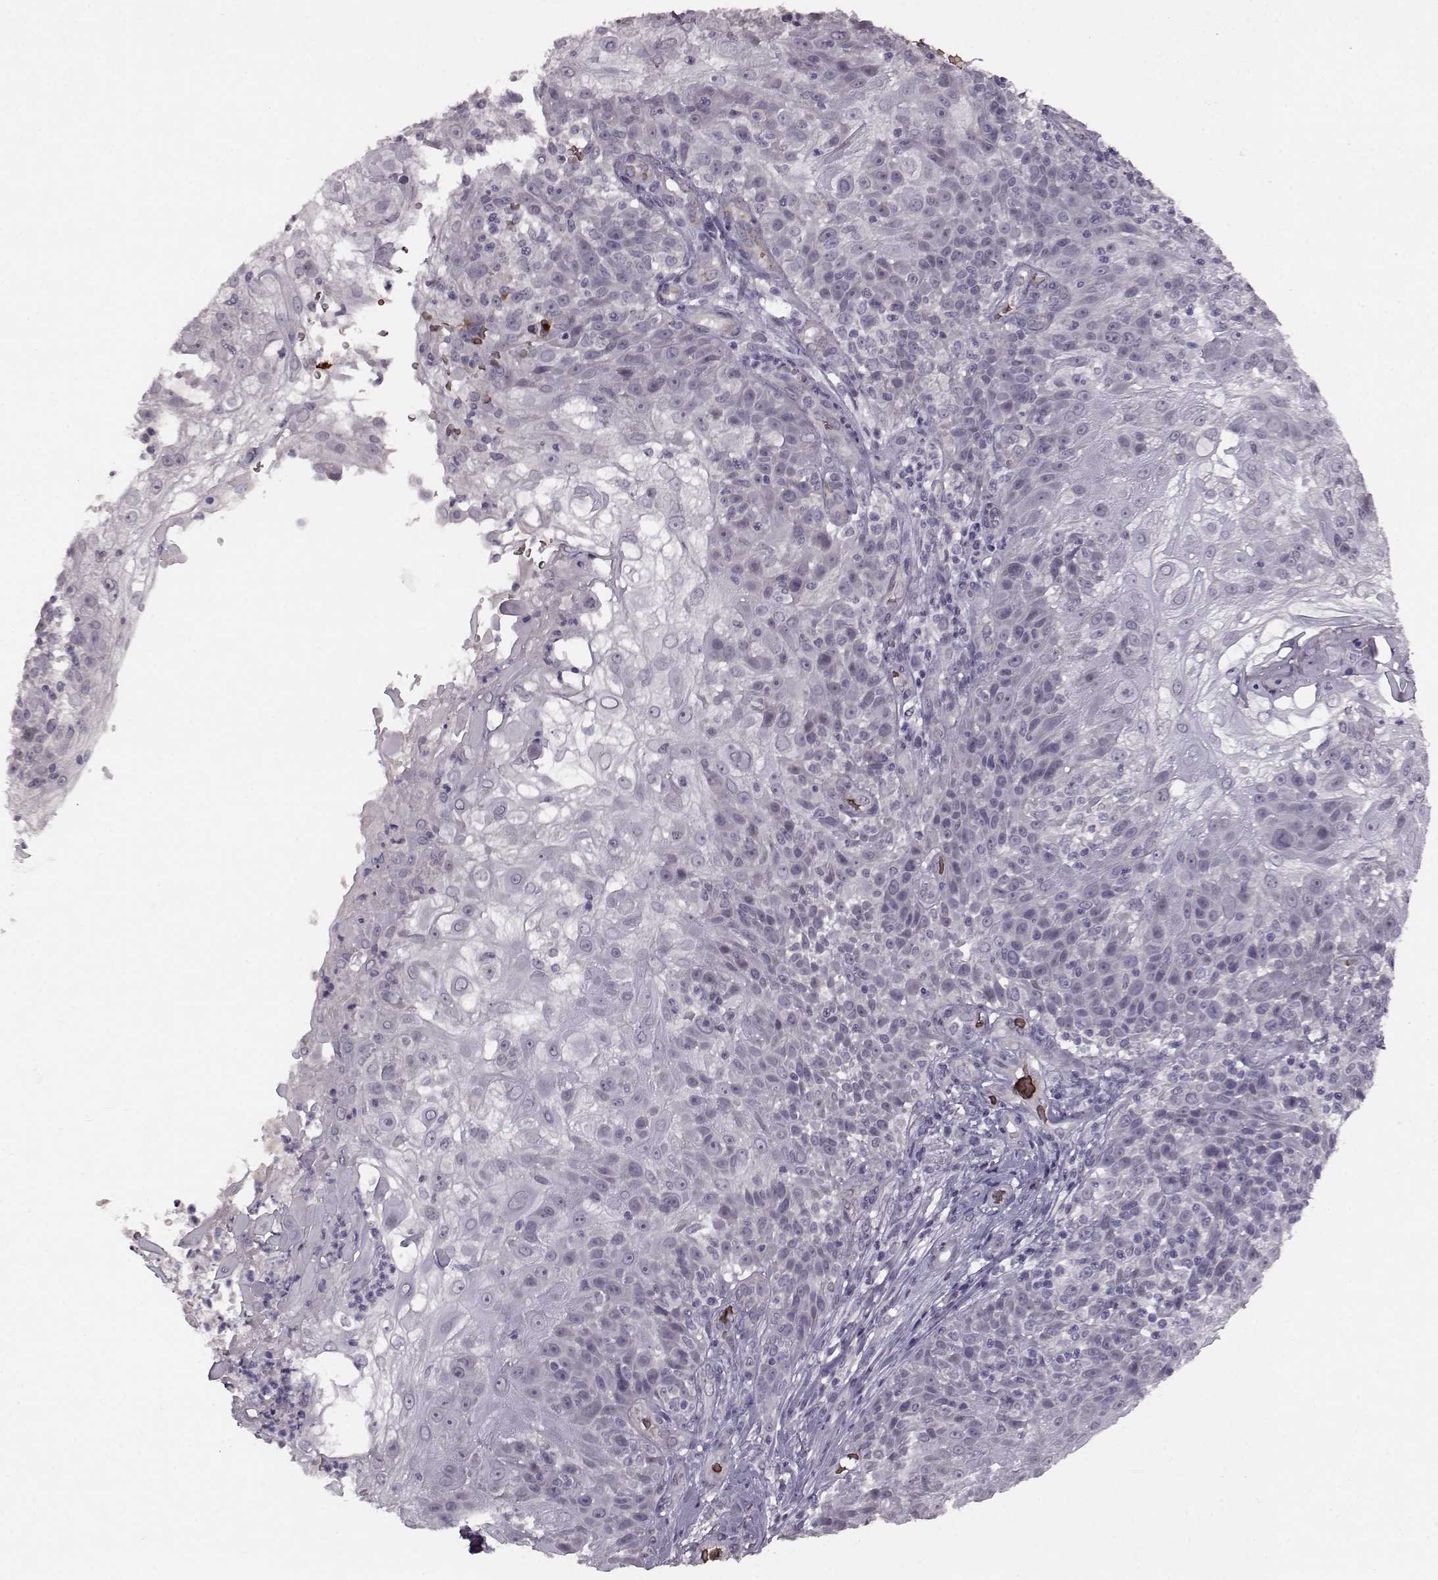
{"staining": {"intensity": "negative", "quantity": "none", "location": "none"}, "tissue": "skin cancer", "cell_type": "Tumor cells", "image_type": "cancer", "snomed": [{"axis": "morphology", "description": "Normal tissue, NOS"}, {"axis": "morphology", "description": "Squamous cell carcinoma, NOS"}, {"axis": "topography", "description": "Skin"}], "caption": "An image of skin cancer stained for a protein exhibits no brown staining in tumor cells.", "gene": "PROP1", "patient": {"sex": "female", "age": 83}}